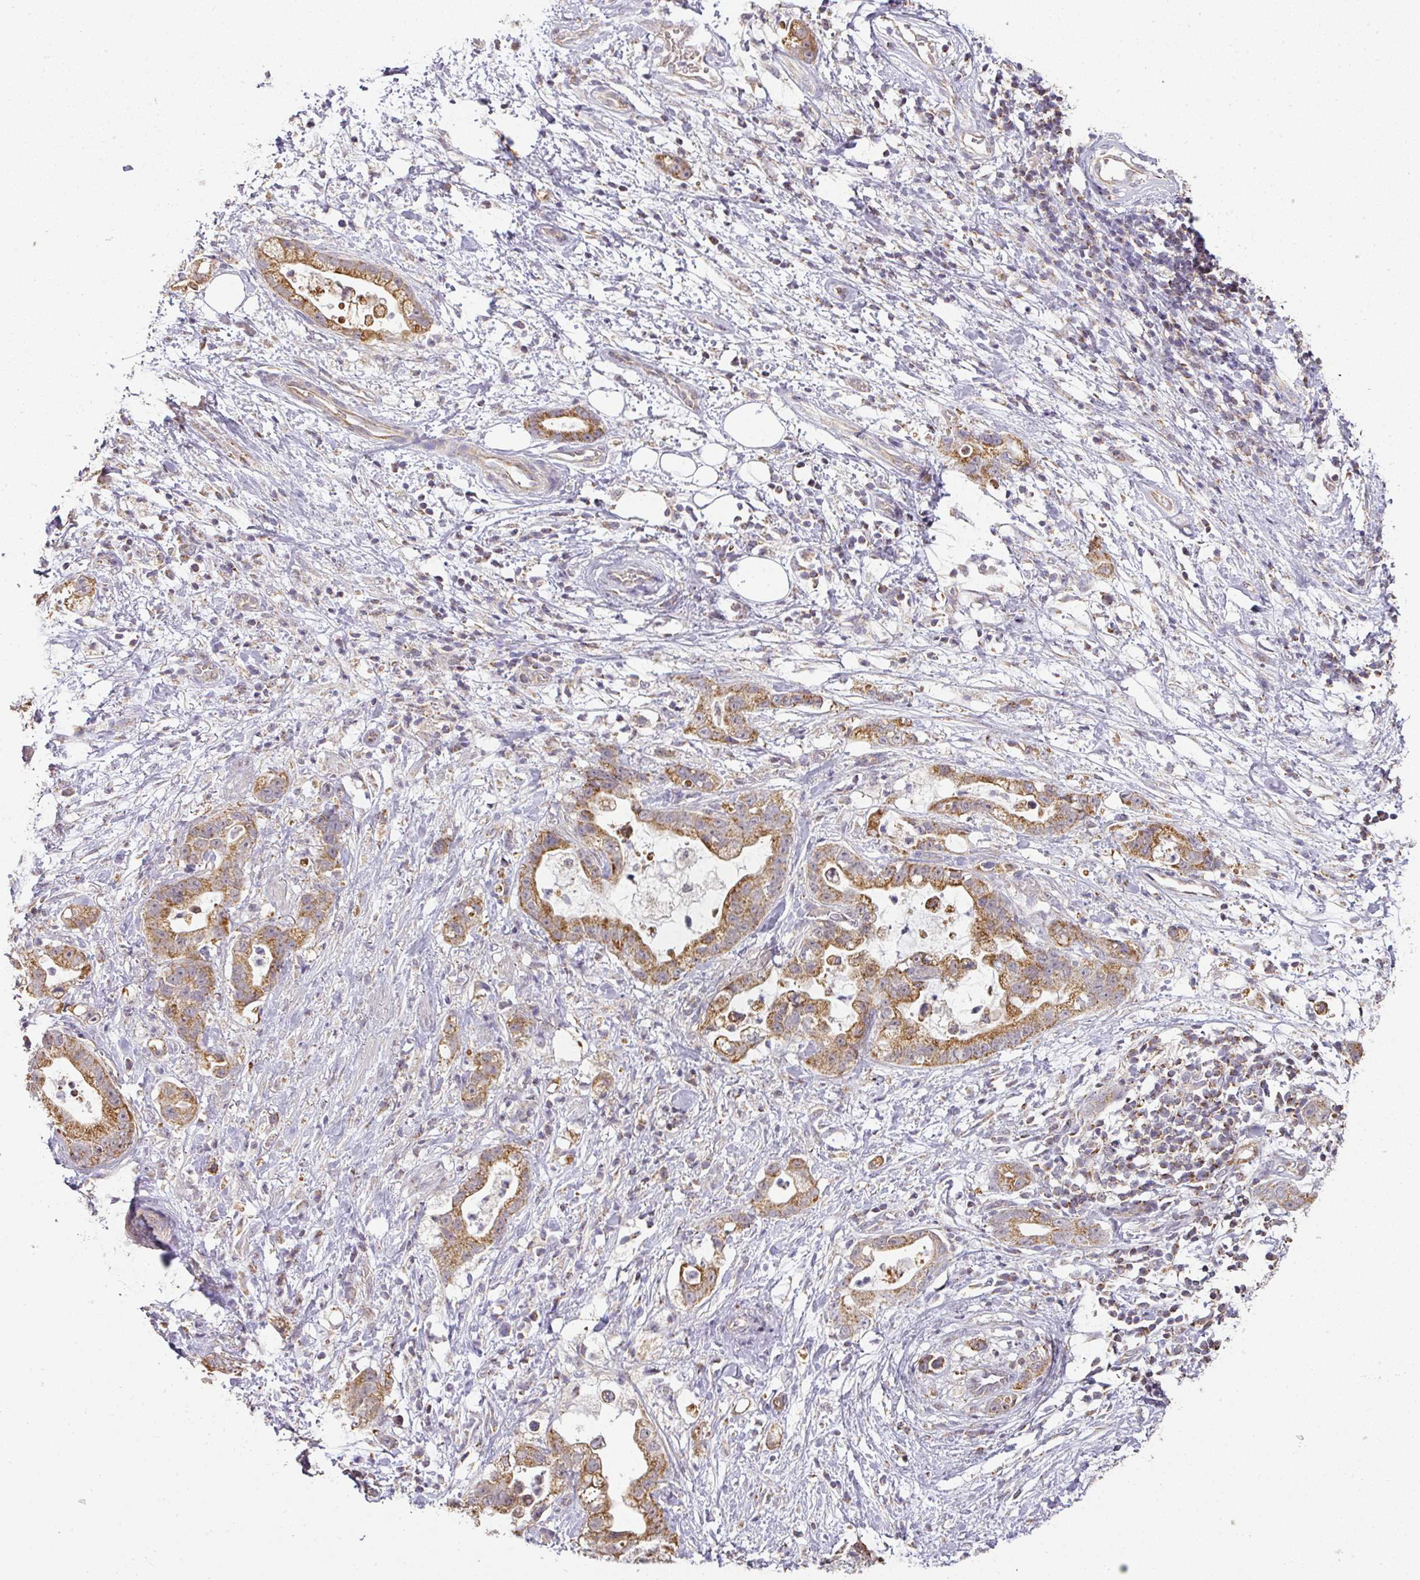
{"staining": {"intensity": "strong", "quantity": ">75%", "location": "cytoplasmic/membranous"}, "tissue": "stomach cancer", "cell_type": "Tumor cells", "image_type": "cancer", "snomed": [{"axis": "morphology", "description": "Adenocarcinoma, NOS"}, {"axis": "topography", "description": "Stomach"}], "caption": "An image of stomach adenocarcinoma stained for a protein exhibits strong cytoplasmic/membranous brown staining in tumor cells.", "gene": "MYOM2", "patient": {"sex": "male", "age": 55}}